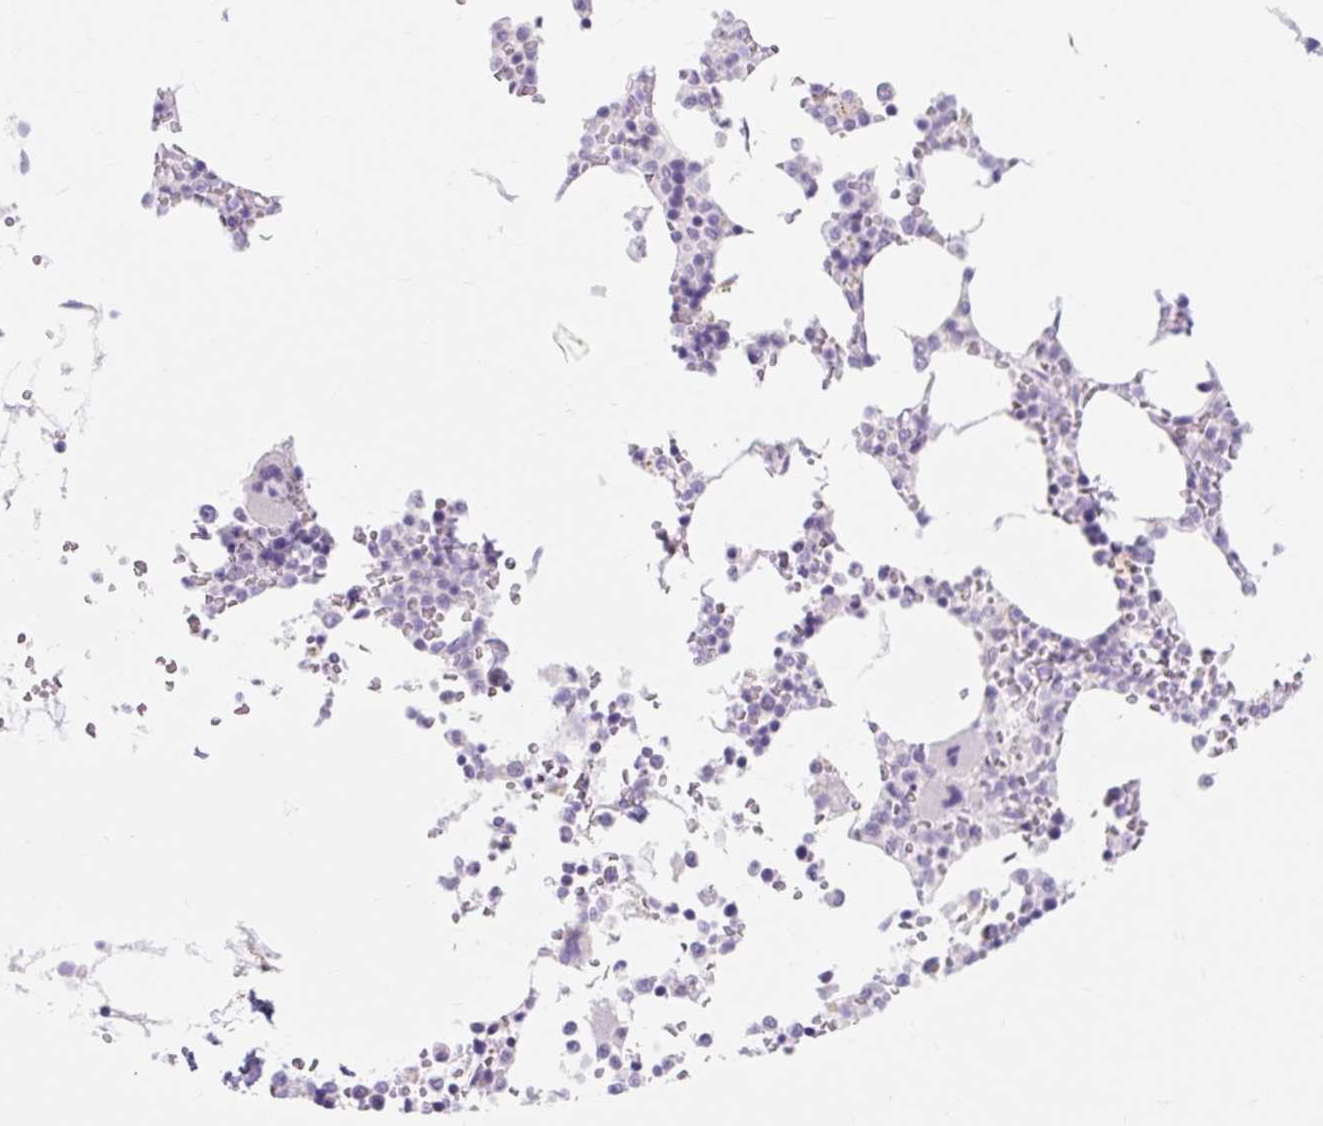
{"staining": {"intensity": "negative", "quantity": "none", "location": "none"}, "tissue": "bone marrow", "cell_type": "Hematopoietic cells", "image_type": "normal", "snomed": [{"axis": "morphology", "description": "Normal tissue, NOS"}, {"axis": "topography", "description": "Bone marrow"}], "caption": "The photomicrograph displays no significant positivity in hematopoietic cells of bone marrow. The staining was performed using DAB to visualize the protein expression in brown, while the nuclei were stained in blue with hematoxylin (Magnification: 20x).", "gene": "ITPK1", "patient": {"sex": "male", "age": 64}}